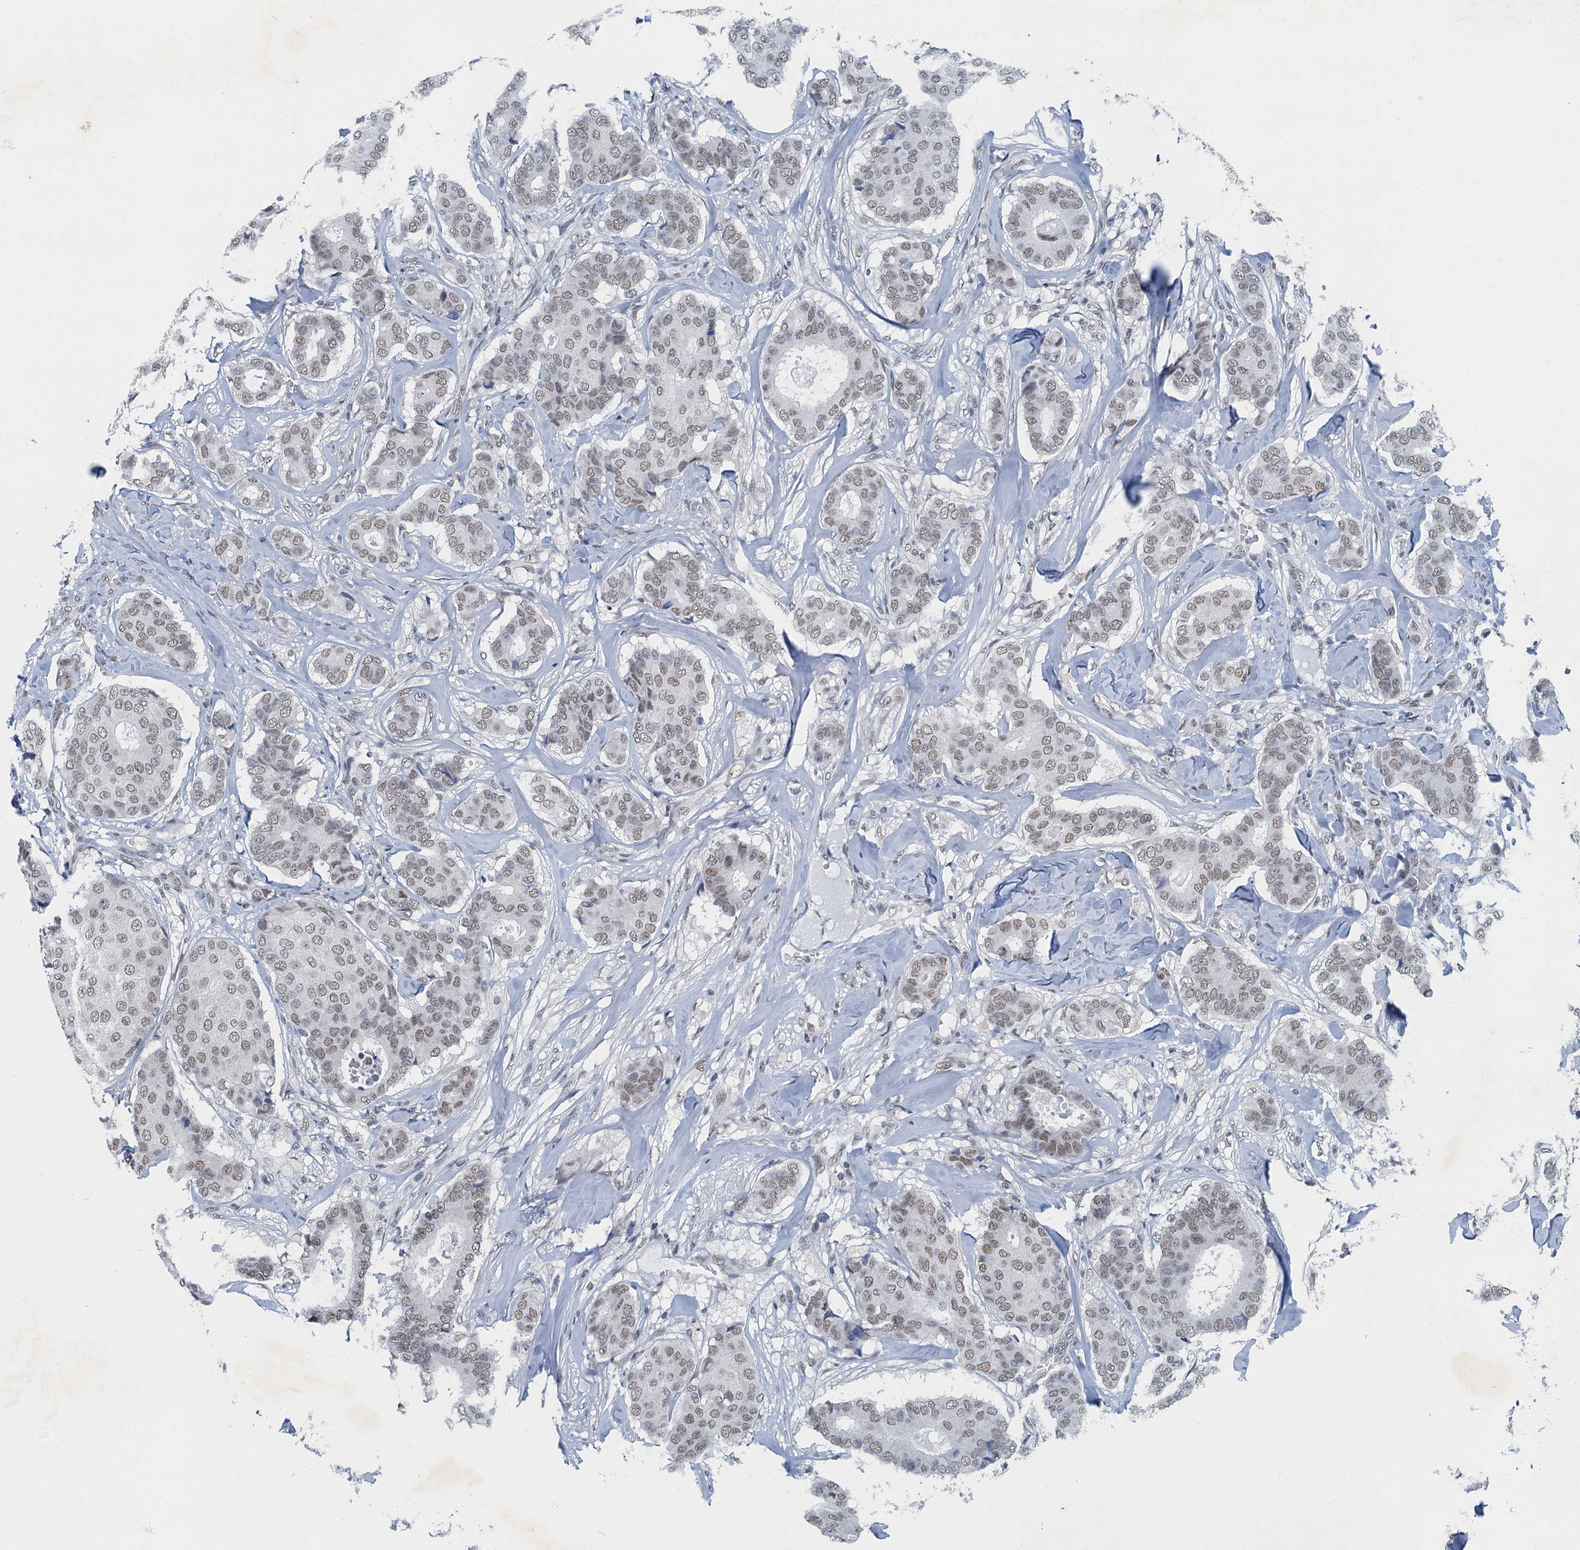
{"staining": {"intensity": "weak", "quantity": ">75%", "location": "nuclear"}, "tissue": "breast cancer", "cell_type": "Tumor cells", "image_type": "cancer", "snomed": [{"axis": "morphology", "description": "Duct carcinoma"}, {"axis": "topography", "description": "Breast"}], "caption": "Immunohistochemistry staining of breast intraductal carcinoma, which shows low levels of weak nuclear staining in approximately >75% of tumor cells indicating weak nuclear protein expression. The staining was performed using DAB (3,3'-diaminobenzidine) (brown) for protein detection and nuclei were counterstained in hematoxylin (blue).", "gene": "GADL1", "patient": {"sex": "female", "age": 75}}